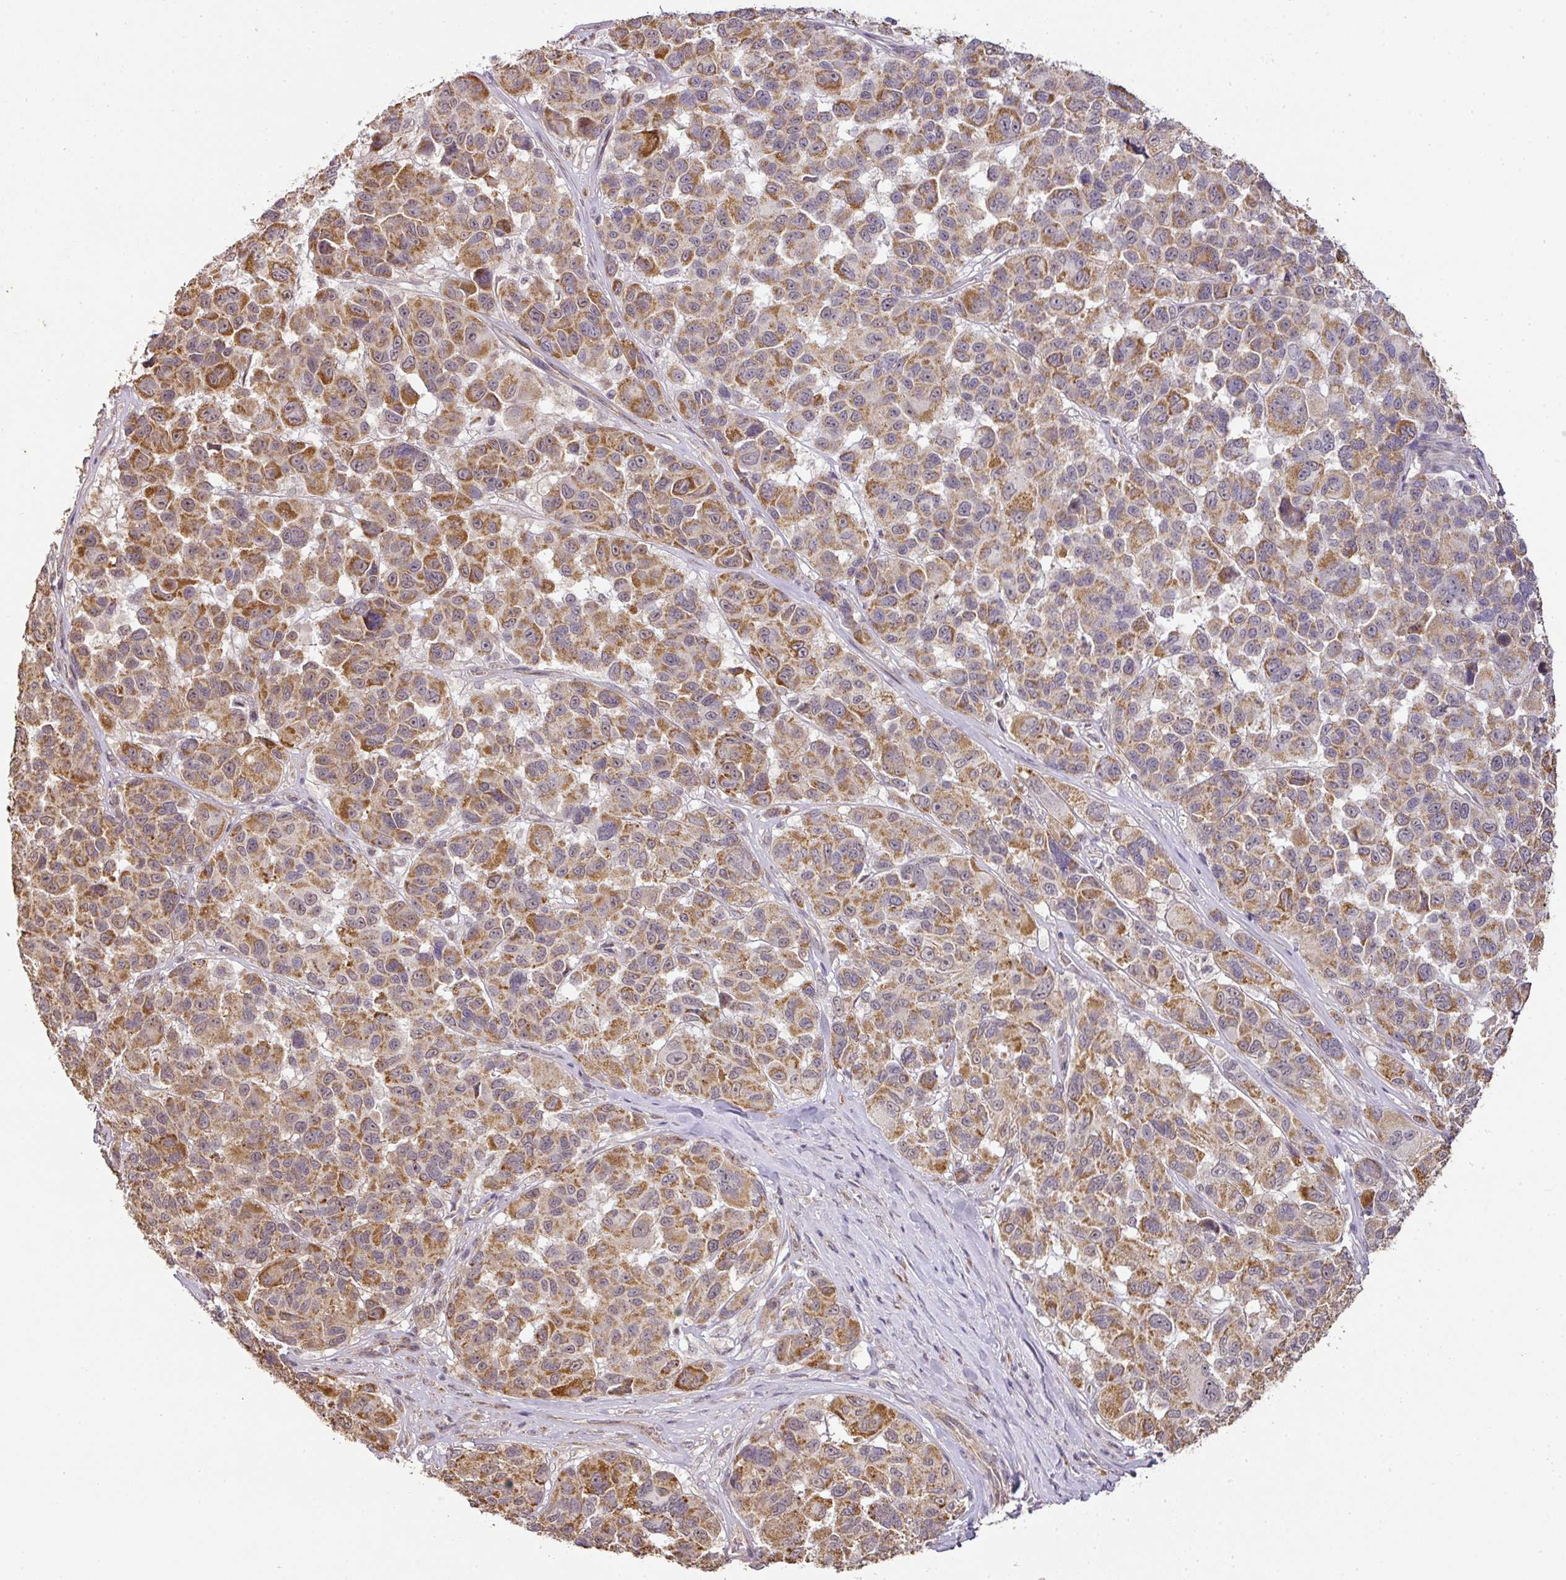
{"staining": {"intensity": "moderate", "quantity": ">75%", "location": "cytoplasmic/membranous"}, "tissue": "melanoma", "cell_type": "Tumor cells", "image_type": "cancer", "snomed": [{"axis": "morphology", "description": "Malignant melanoma, NOS"}, {"axis": "topography", "description": "Skin"}], "caption": "Protein analysis of melanoma tissue displays moderate cytoplasmic/membranous positivity in approximately >75% of tumor cells. Nuclei are stained in blue.", "gene": "MYOM2", "patient": {"sex": "female", "age": 66}}